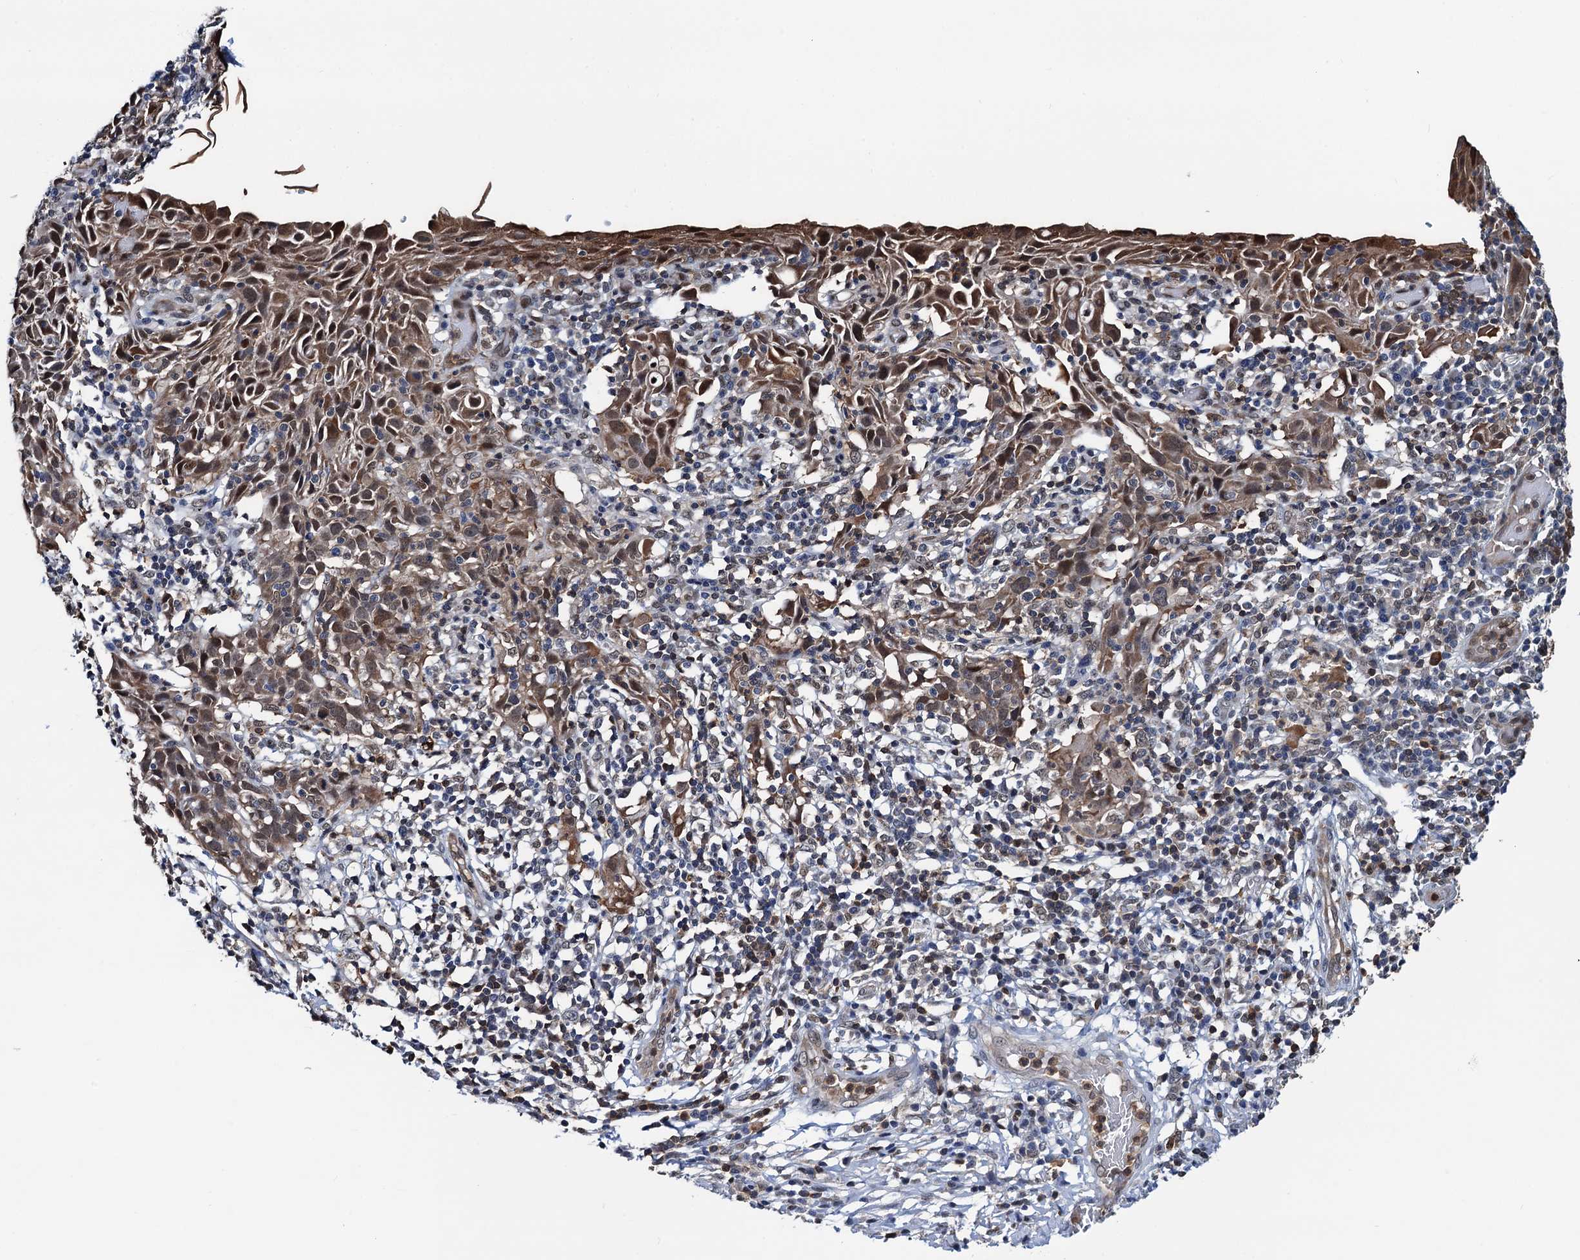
{"staining": {"intensity": "moderate", "quantity": "25%-75%", "location": "nuclear"}, "tissue": "cervical cancer", "cell_type": "Tumor cells", "image_type": "cancer", "snomed": [{"axis": "morphology", "description": "Squamous cell carcinoma, NOS"}, {"axis": "topography", "description": "Cervix"}], "caption": "Moderate nuclear staining for a protein is seen in approximately 25%-75% of tumor cells of squamous cell carcinoma (cervical) using IHC.", "gene": "ZNF609", "patient": {"sex": "female", "age": 50}}